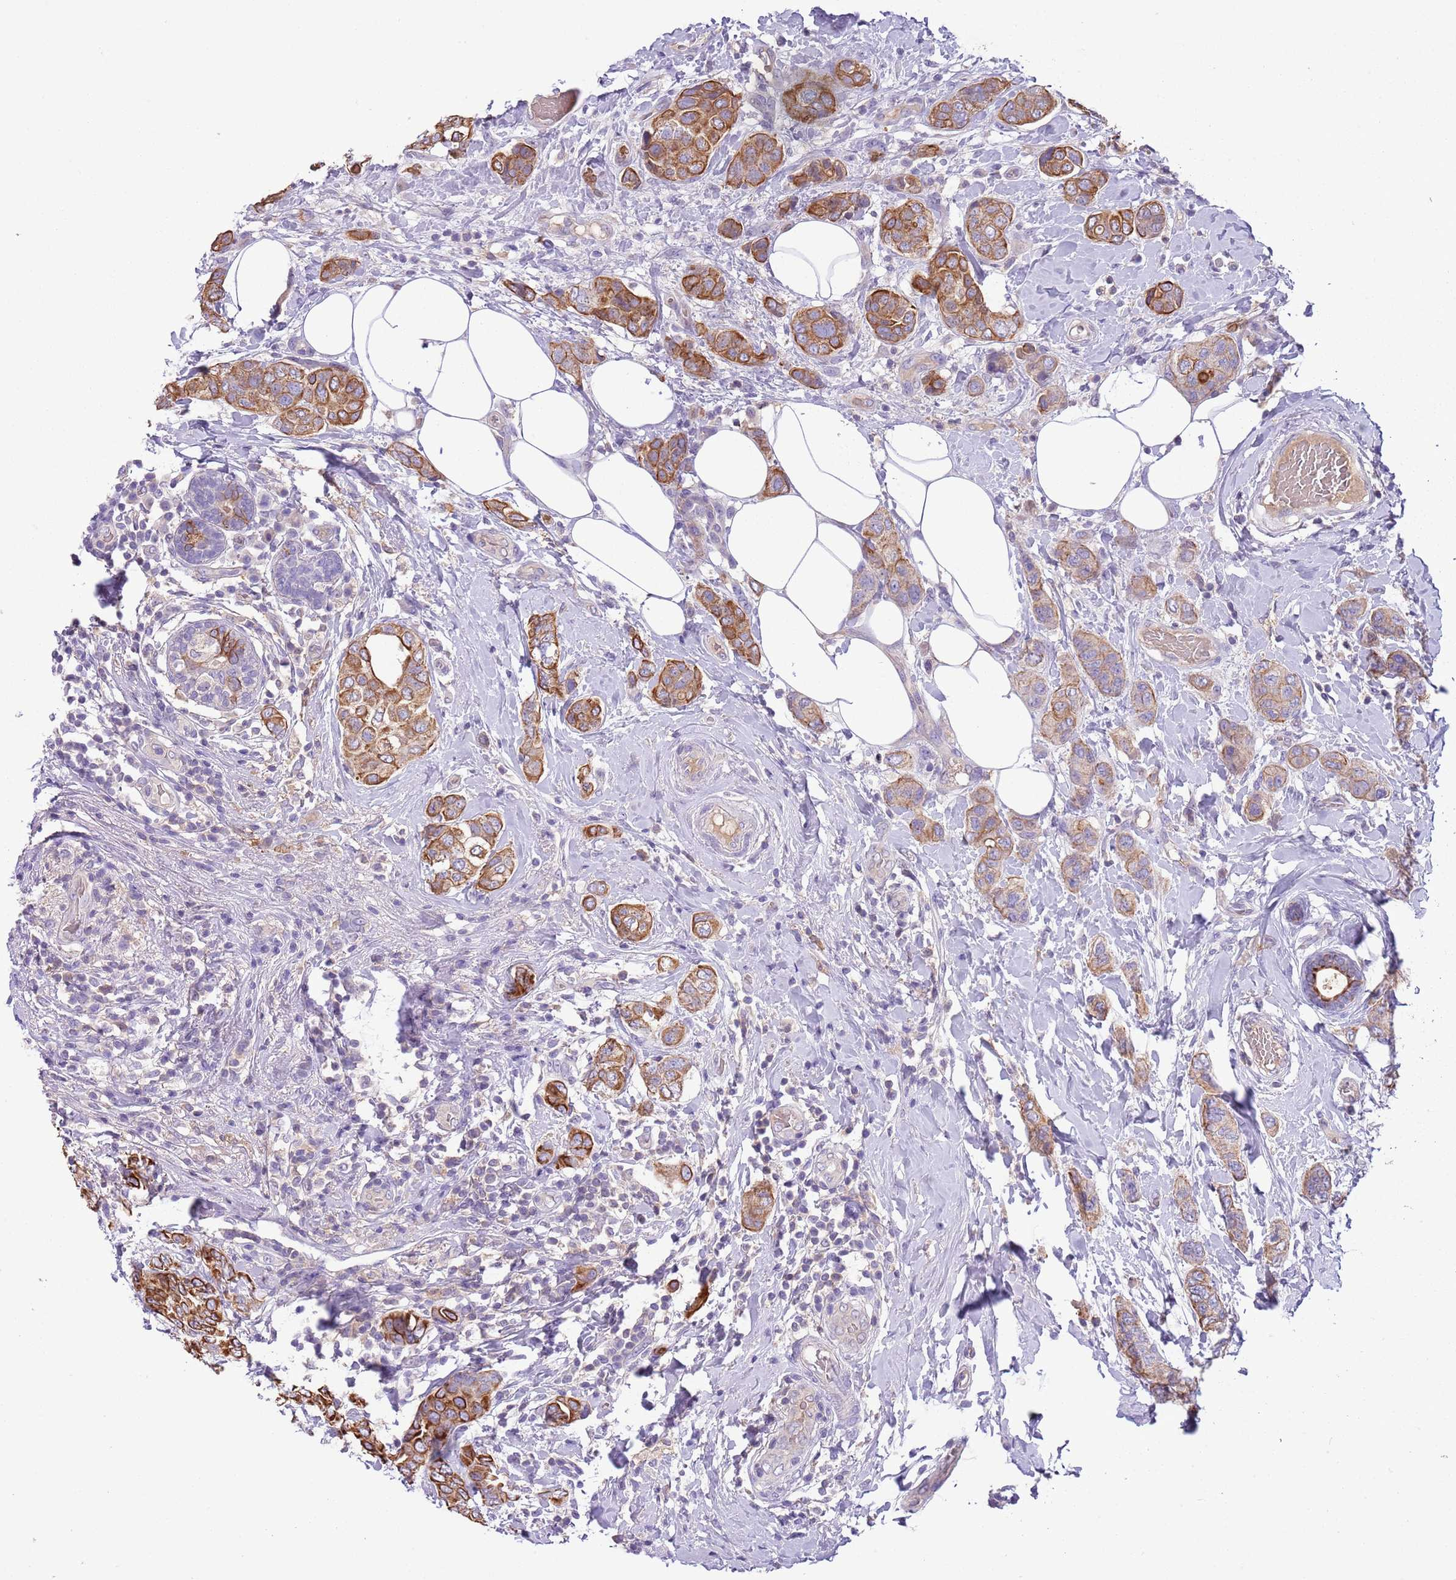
{"staining": {"intensity": "moderate", "quantity": "25%-75%", "location": "cytoplasmic/membranous"}, "tissue": "breast cancer", "cell_type": "Tumor cells", "image_type": "cancer", "snomed": [{"axis": "morphology", "description": "Lobular carcinoma"}, {"axis": "topography", "description": "Breast"}], "caption": "Immunohistochemical staining of human breast cancer (lobular carcinoma) demonstrates medium levels of moderate cytoplasmic/membranous positivity in about 25%-75% of tumor cells. (DAB = brown stain, brightfield microscopy at high magnification).", "gene": "HES3", "patient": {"sex": "female", "age": 51}}